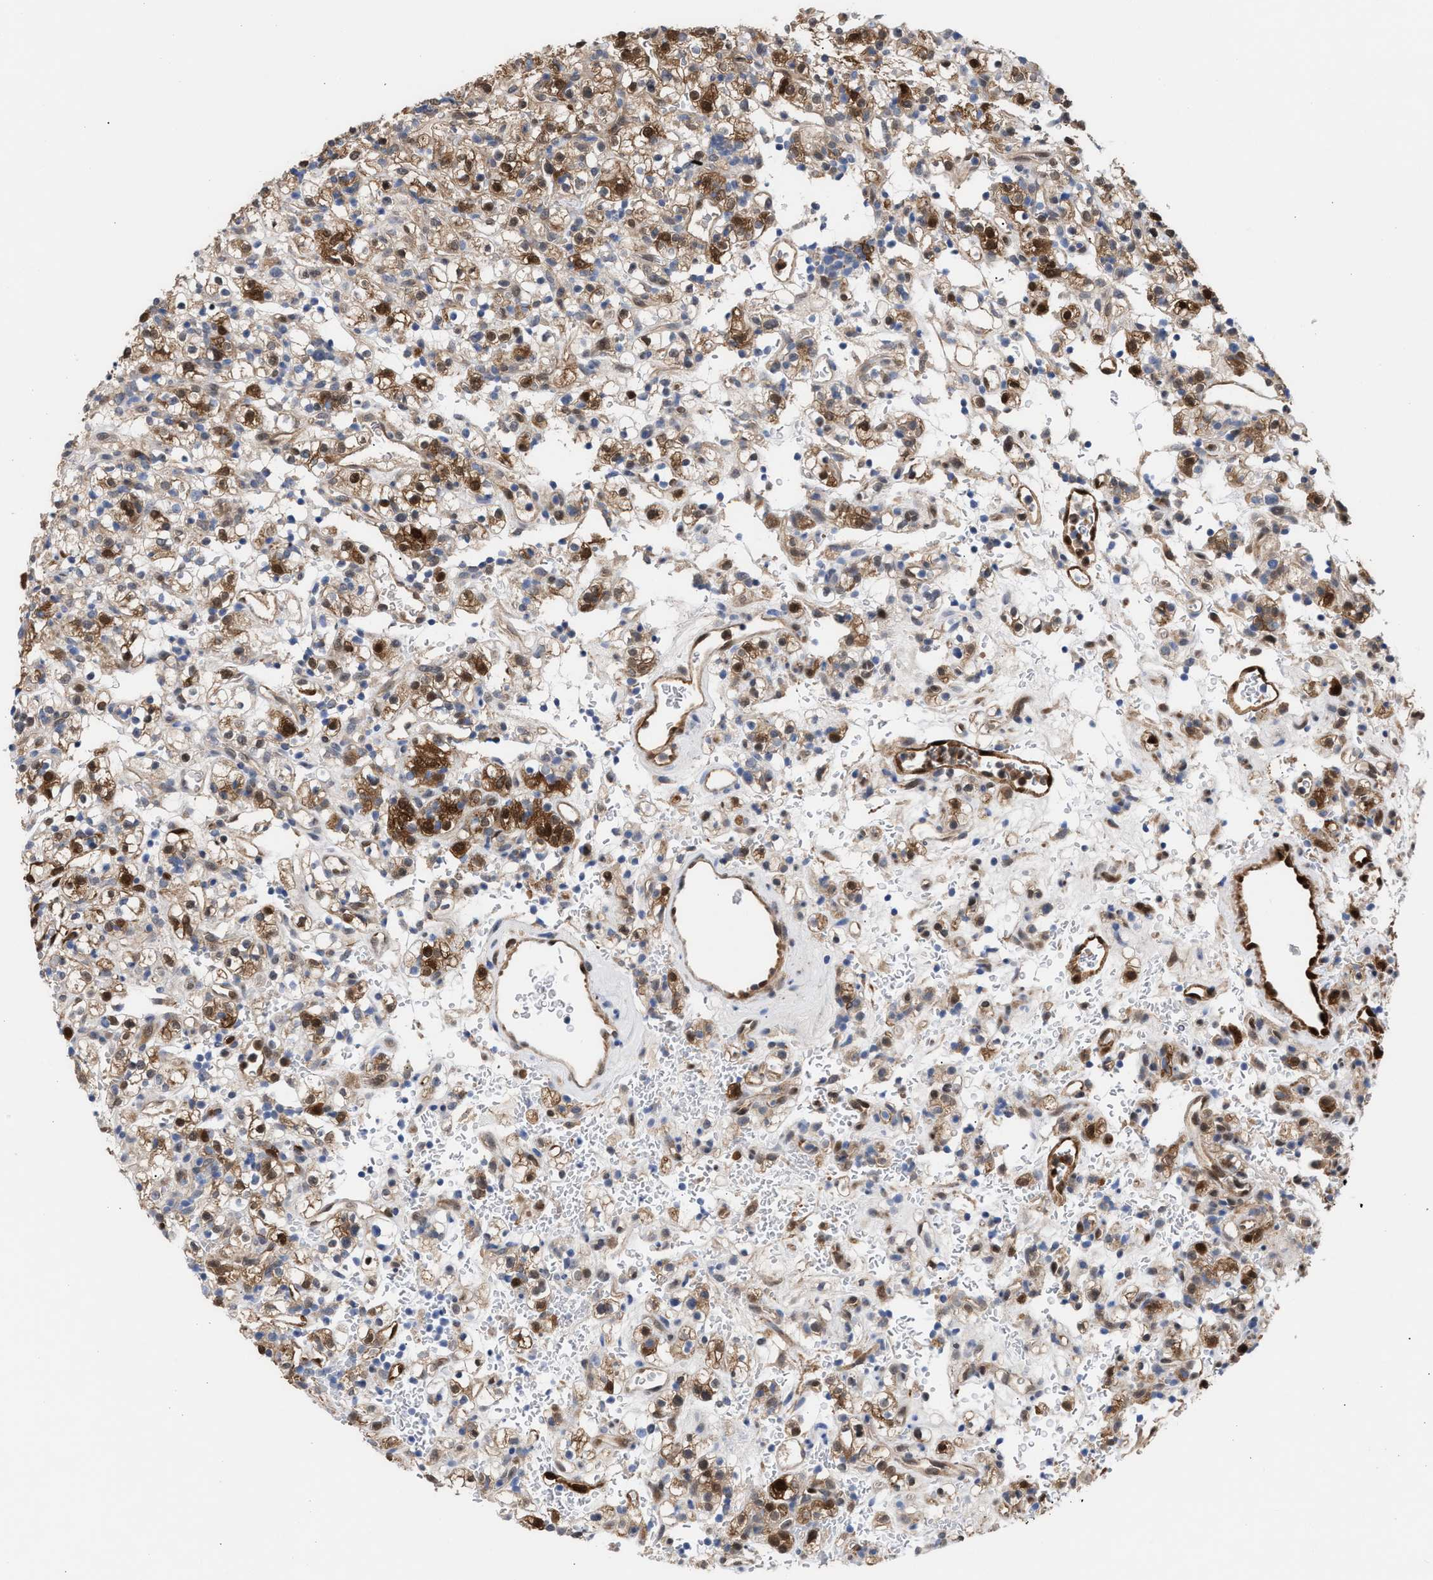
{"staining": {"intensity": "moderate", "quantity": ">75%", "location": "cytoplasmic/membranous,nuclear"}, "tissue": "renal cancer", "cell_type": "Tumor cells", "image_type": "cancer", "snomed": [{"axis": "morphology", "description": "Normal tissue, NOS"}, {"axis": "morphology", "description": "Adenocarcinoma, NOS"}, {"axis": "topography", "description": "Kidney"}], "caption": "Protein staining by immunohistochemistry shows moderate cytoplasmic/membranous and nuclear staining in approximately >75% of tumor cells in renal adenocarcinoma. The staining was performed using DAB, with brown indicating positive protein expression. Nuclei are stained blue with hematoxylin.", "gene": "TP53I3", "patient": {"sex": "female", "age": 72}}